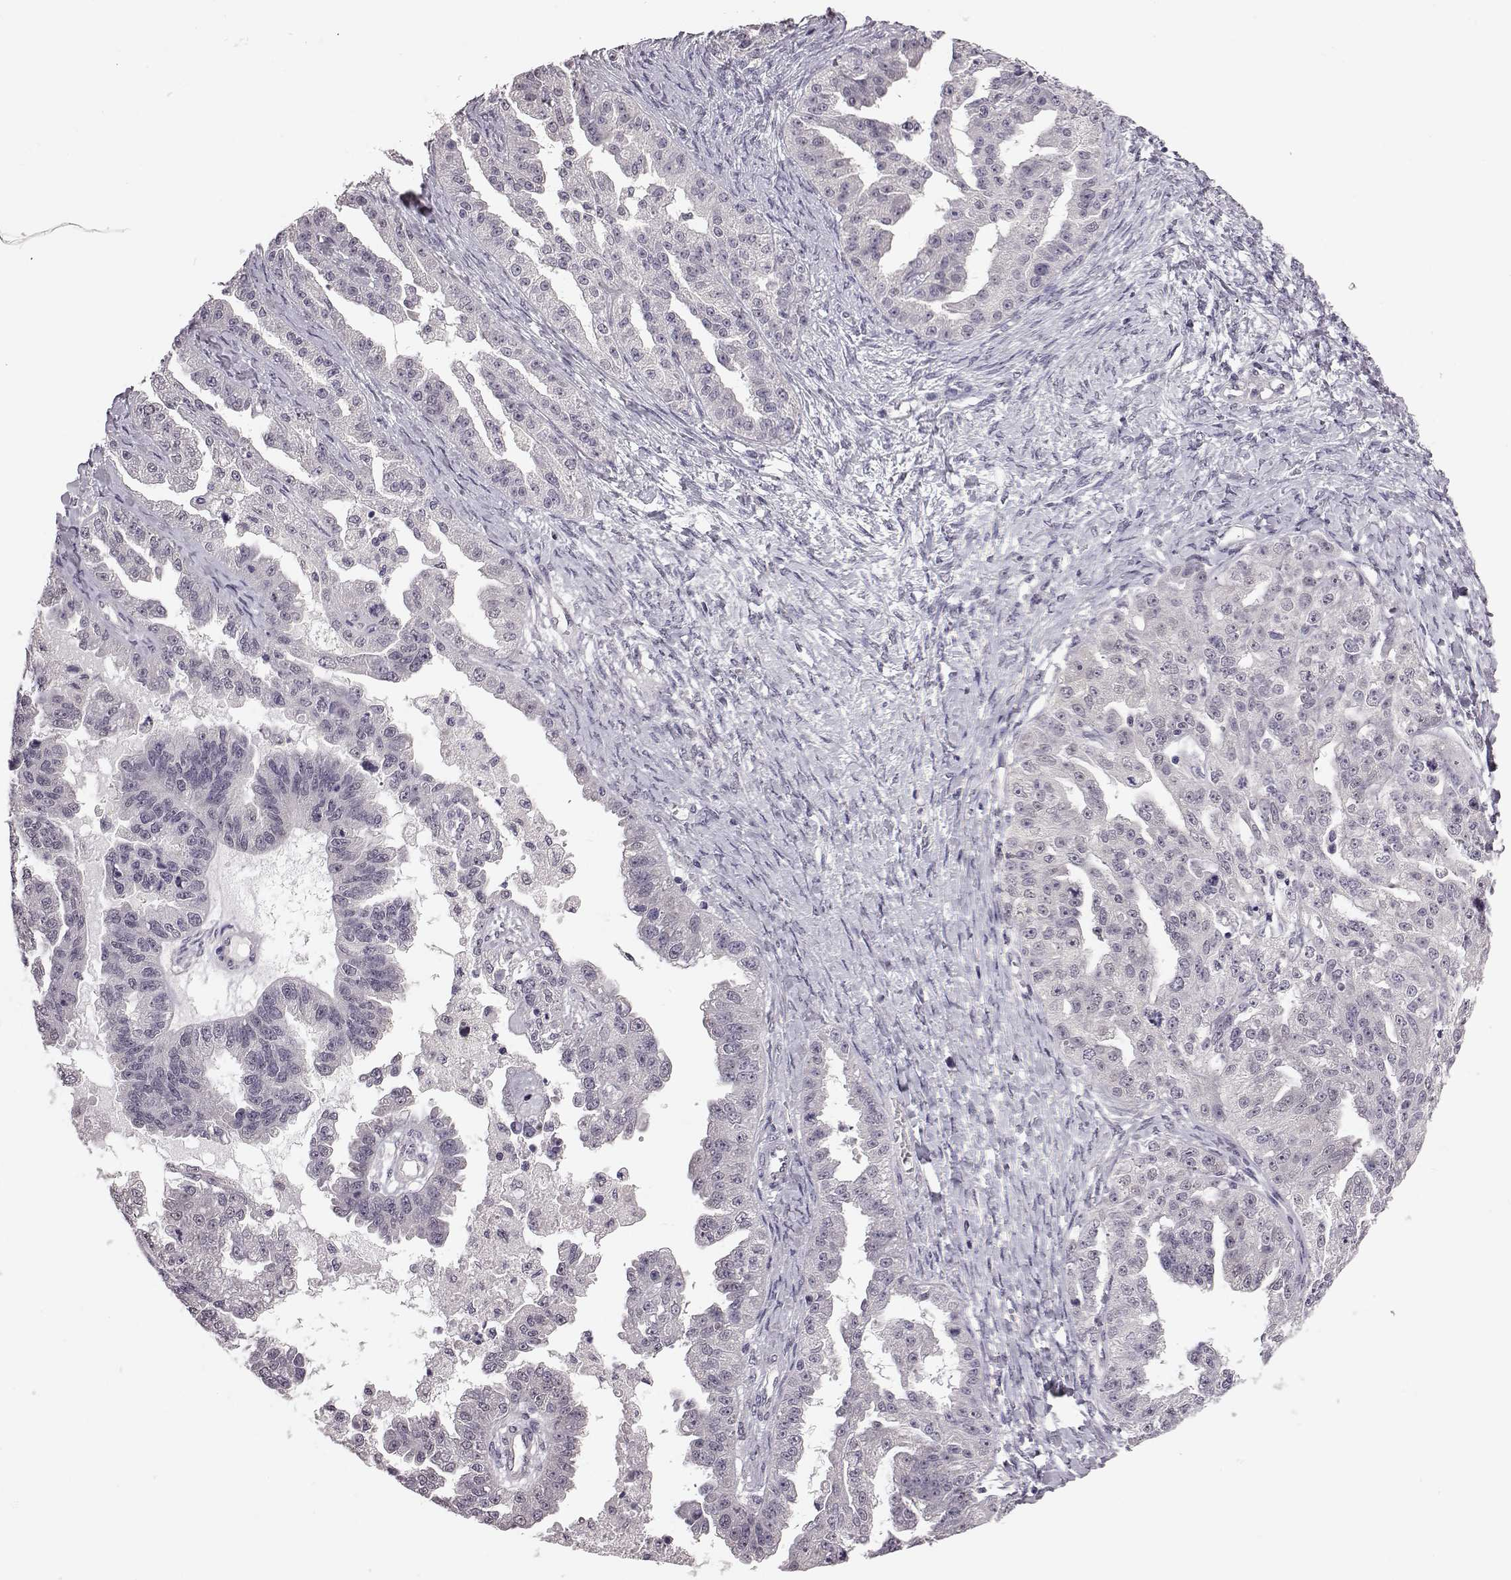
{"staining": {"intensity": "negative", "quantity": "none", "location": "none"}, "tissue": "ovarian cancer", "cell_type": "Tumor cells", "image_type": "cancer", "snomed": [{"axis": "morphology", "description": "Cystadenocarcinoma, serous, NOS"}, {"axis": "topography", "description": "Ovary"}], "caption": "Tumor cells show no significant protein positivity in ovarian cancer (serous cystadenocarcinoma).", "gene": "C10orf62", "patient": {"sex": "female", "age": 58}}